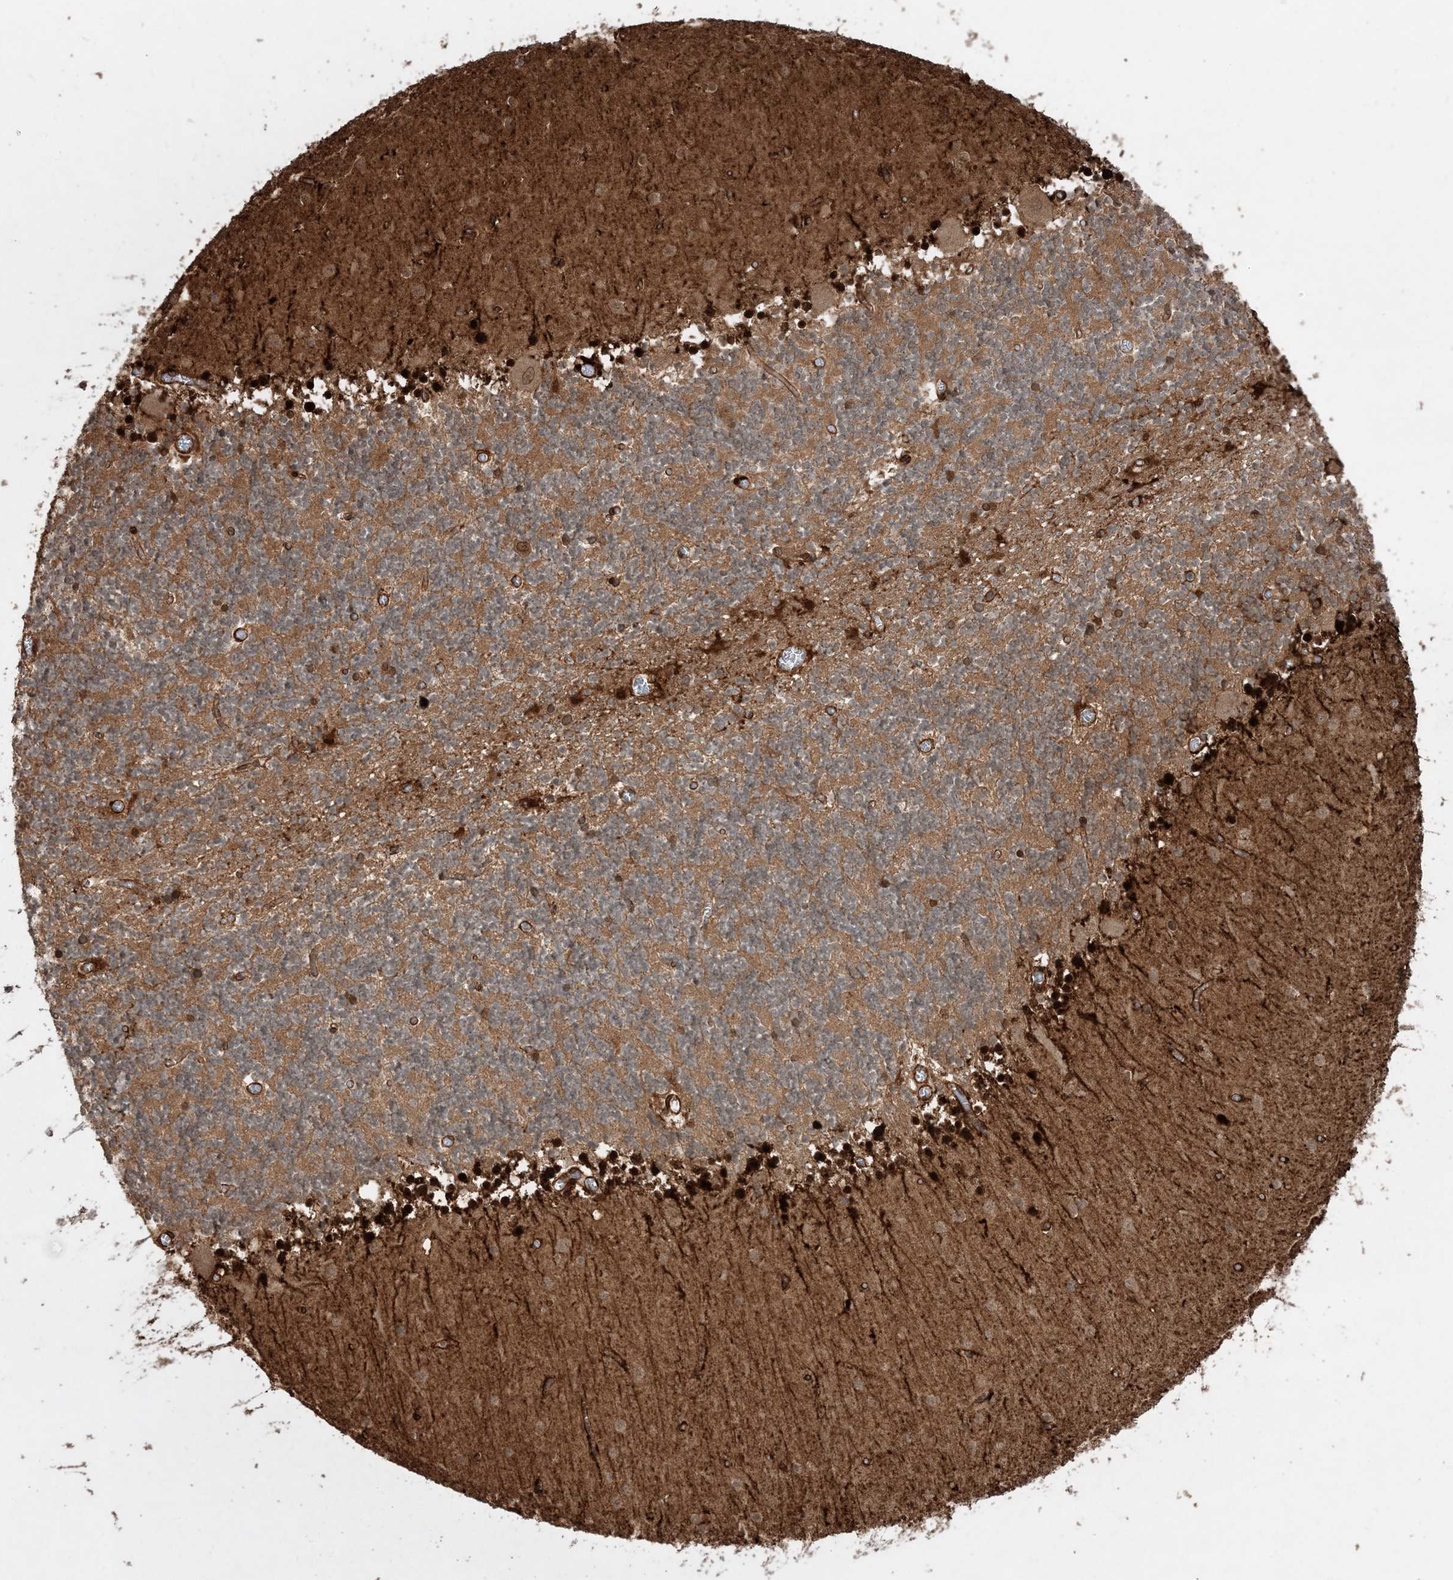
{"staining": {"intensity": "weak", "quantity": "25%-75%", "location": "cytoplasmic/membranous"}, "tissue": "cerebellum", "cell_type": "Cells in granular layer", "image_type": "normal", "snomed": [{"axis": "morphology", "description": "Normal tissue, NOS"}, {"axis": "topography", "description": "Cerebellum"}], "caption": "Weak cytoplasmic/membranous protein positivity is identified in approximately 25%-75% of cells in granular layer in cerebellum. (Stains: DAB in brown, nuclei in blue, Microscopy: brightfield microscopy at high magnification).", "gene": "ETAA1", "patient": {"sex": "female", "age": 28}}